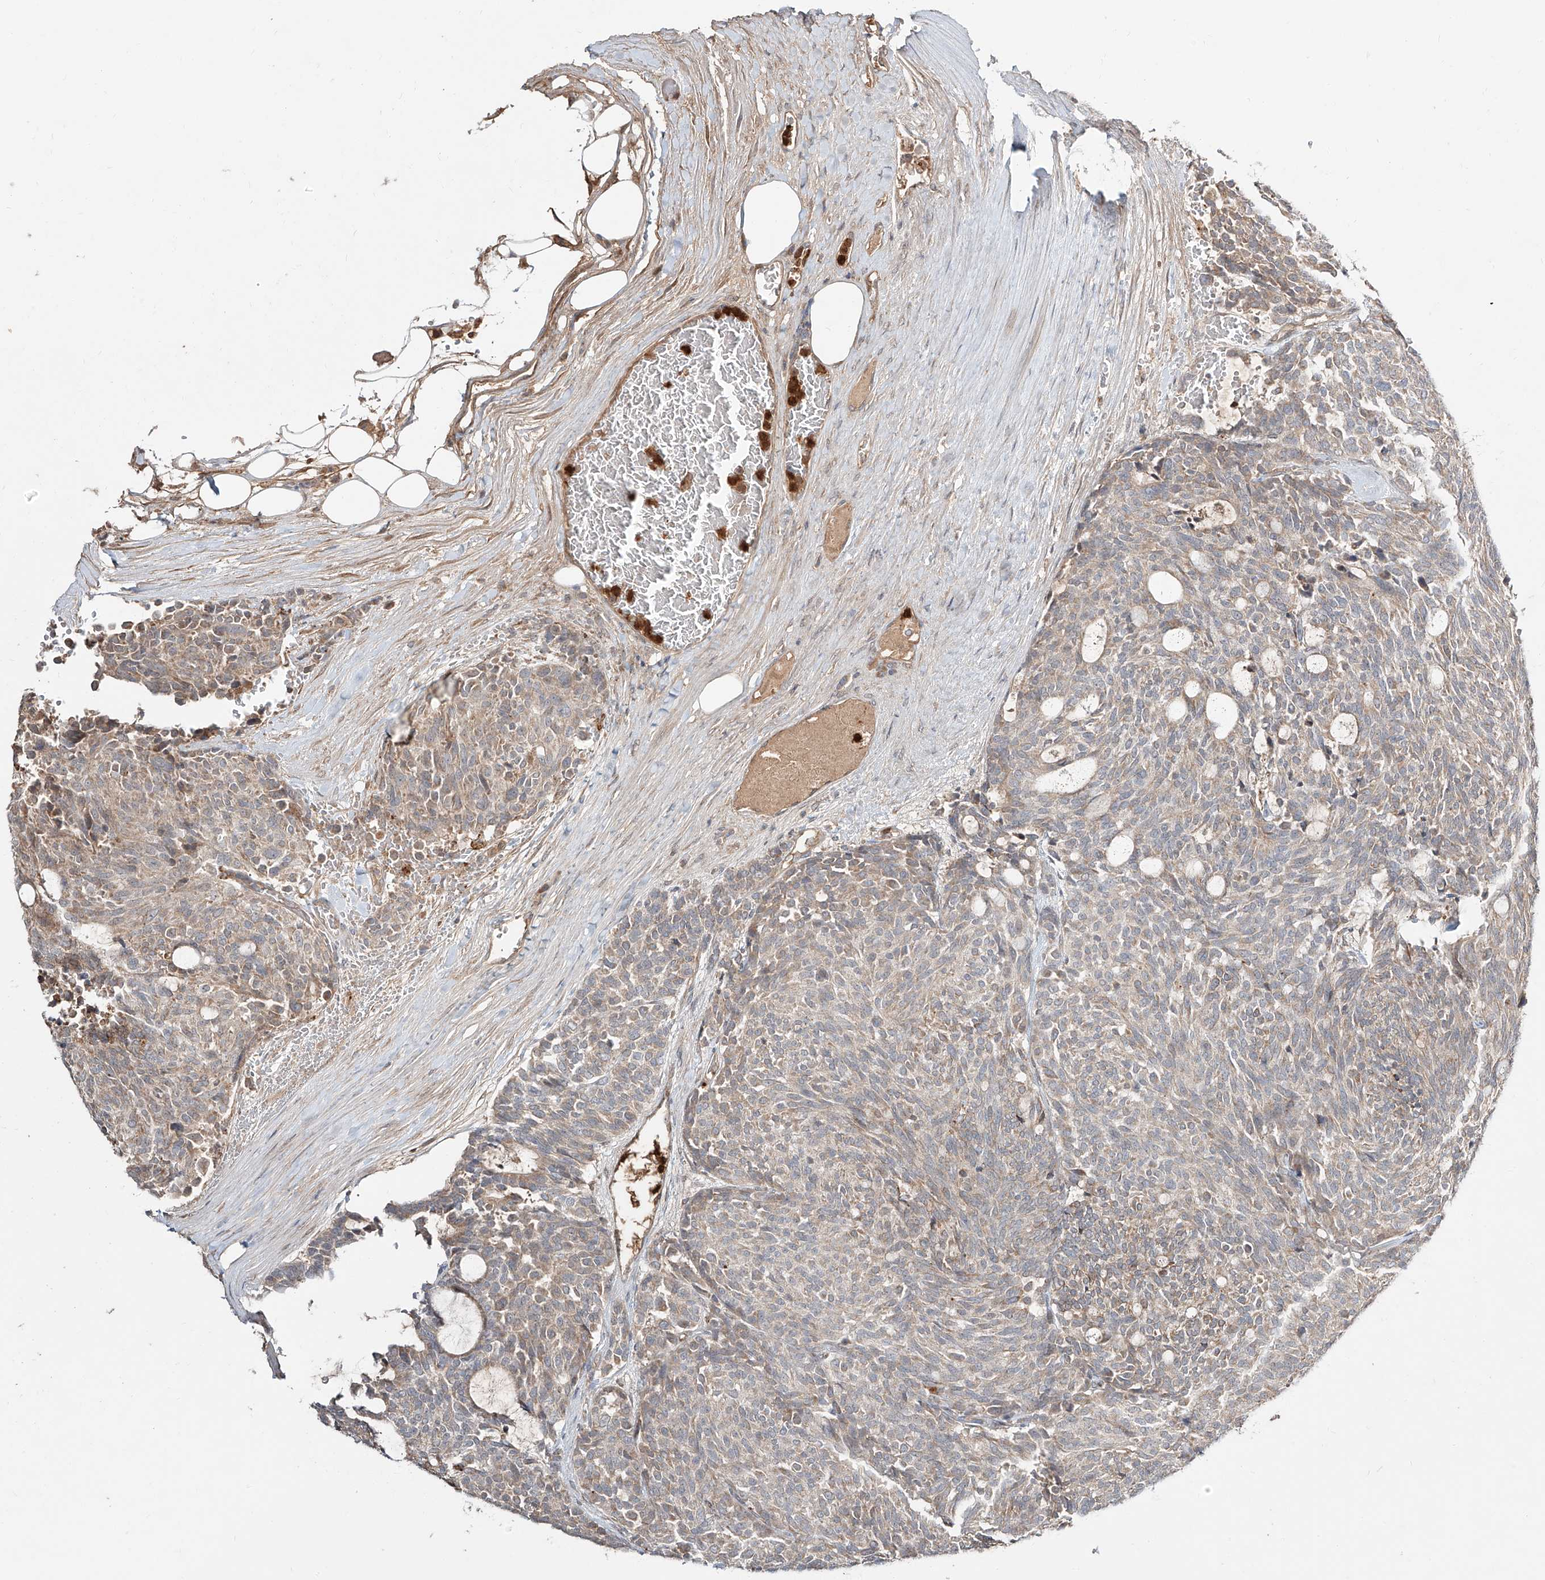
{"staining": {"intensity": "weak", "quantity": ">75%", "location": "cytoplasmic/membranous"}, "tissue": "carcinoid", "cell_type": "Tumor cells", "image_type": "cancer", "snomed": [{"axis": "morphology", "description": "Carcinoid, malignant, NOS"}, {"axis": "topography", "description": "Pancreas"}], "caption": "Immunohistochemical staining of human malignant carcinoid exhibits low levels of weak cytoplasmic/membranous protein staining in about >75% of tumor cells.", "gene": "ERO1A", "patient": {"sex": "female", "age": 54}}